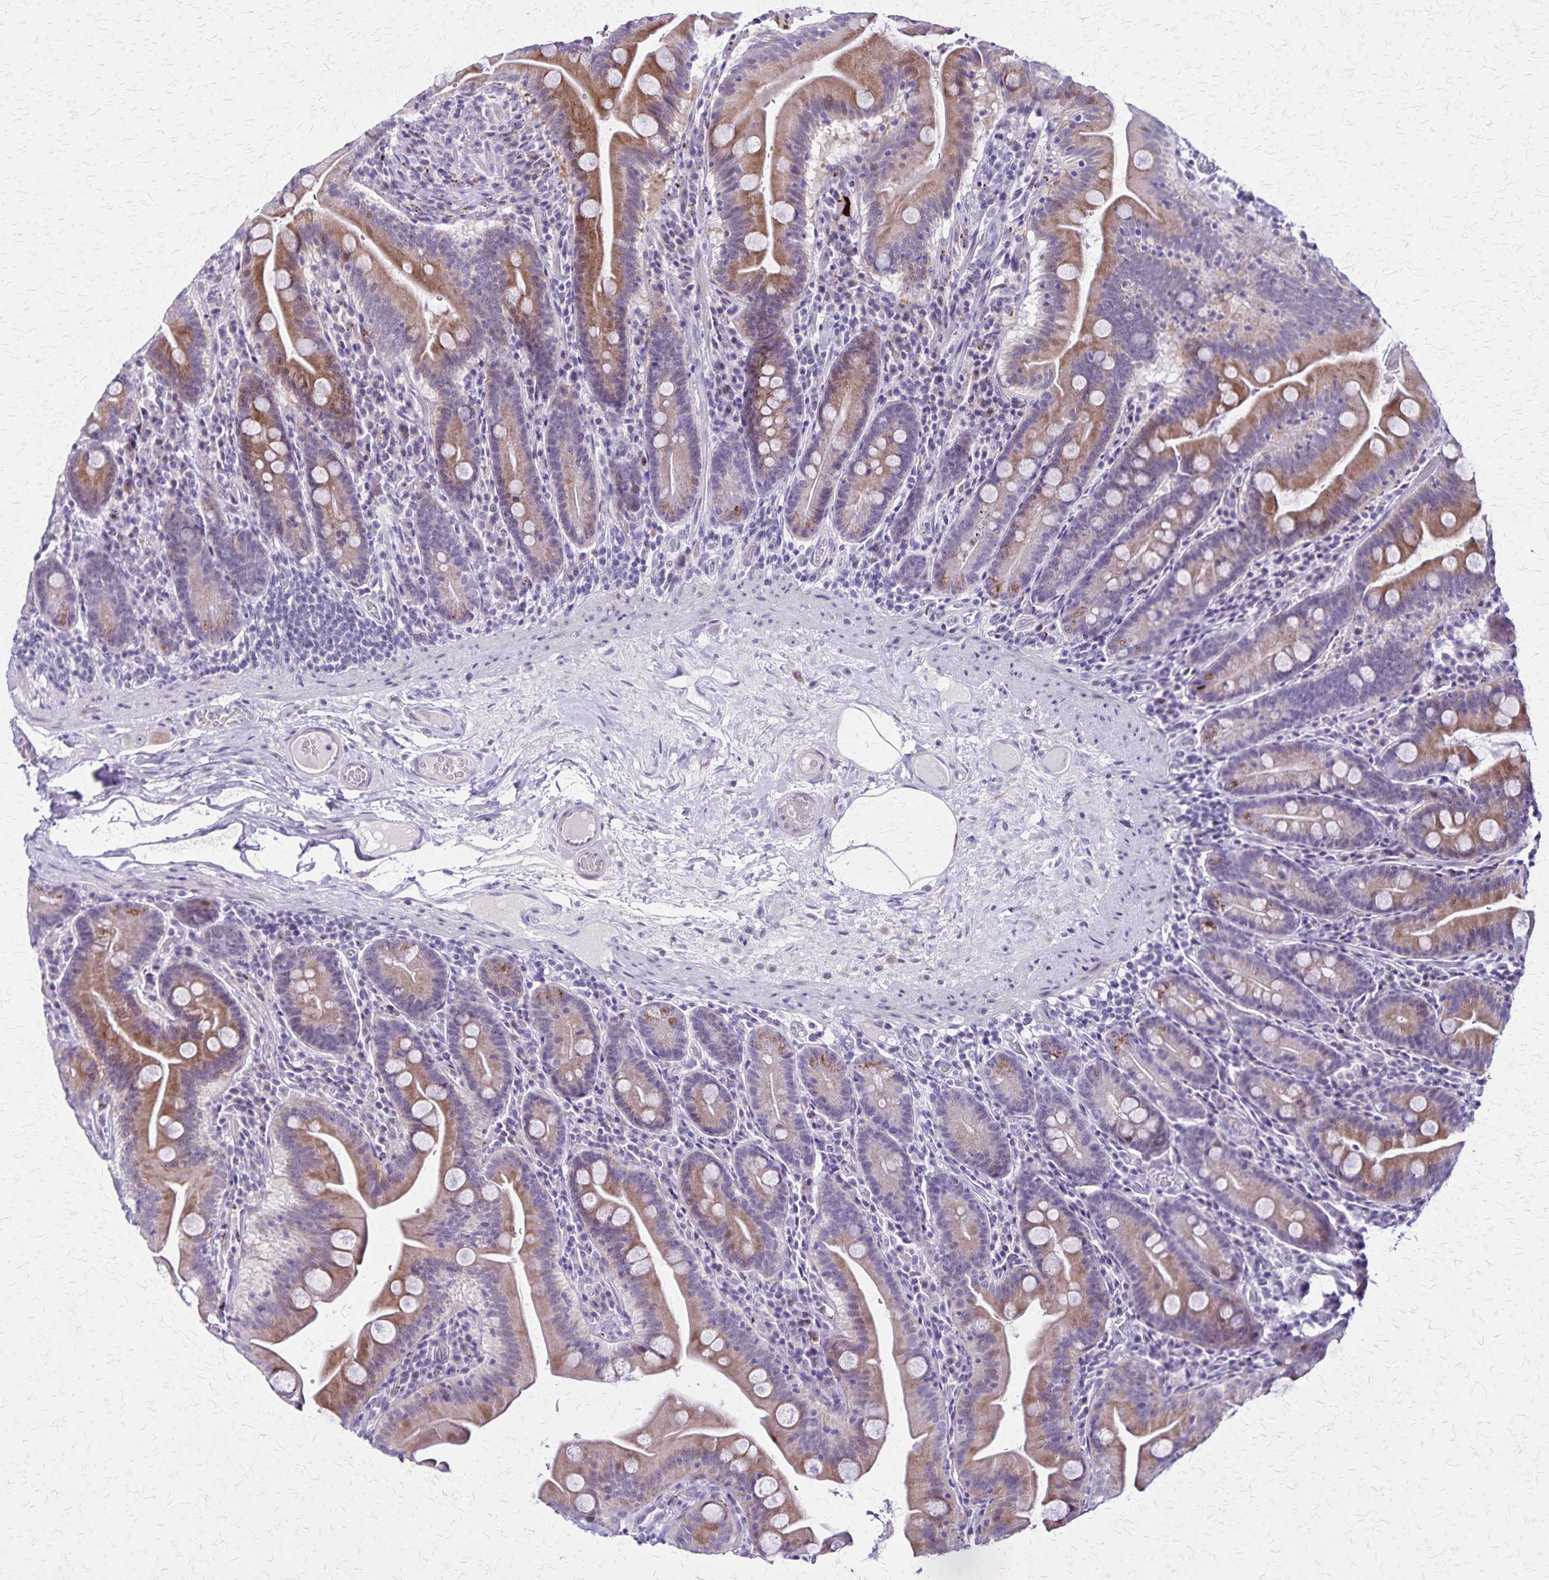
{"staining": {"intensity": "moderate", "quantity": "25%-75%", "location": "cytoplasmic/membranous"}, "tissue": "small intestine", "cell_type": "Glandular cells", "image_type": "normal", "snomed": [{"axis": "morphology", "description": "Normal tissue, NOS"}, {"axis": "topography", "description": "Small intestine"}], "caption": "IHC of benign human small intestine exhibits medium levels of moderate cytoplasmic/membranous staining in about 25%-75% of glandular cells.", "gene": "OR51B5", "patient": {"sex": "male", "age": 37}}